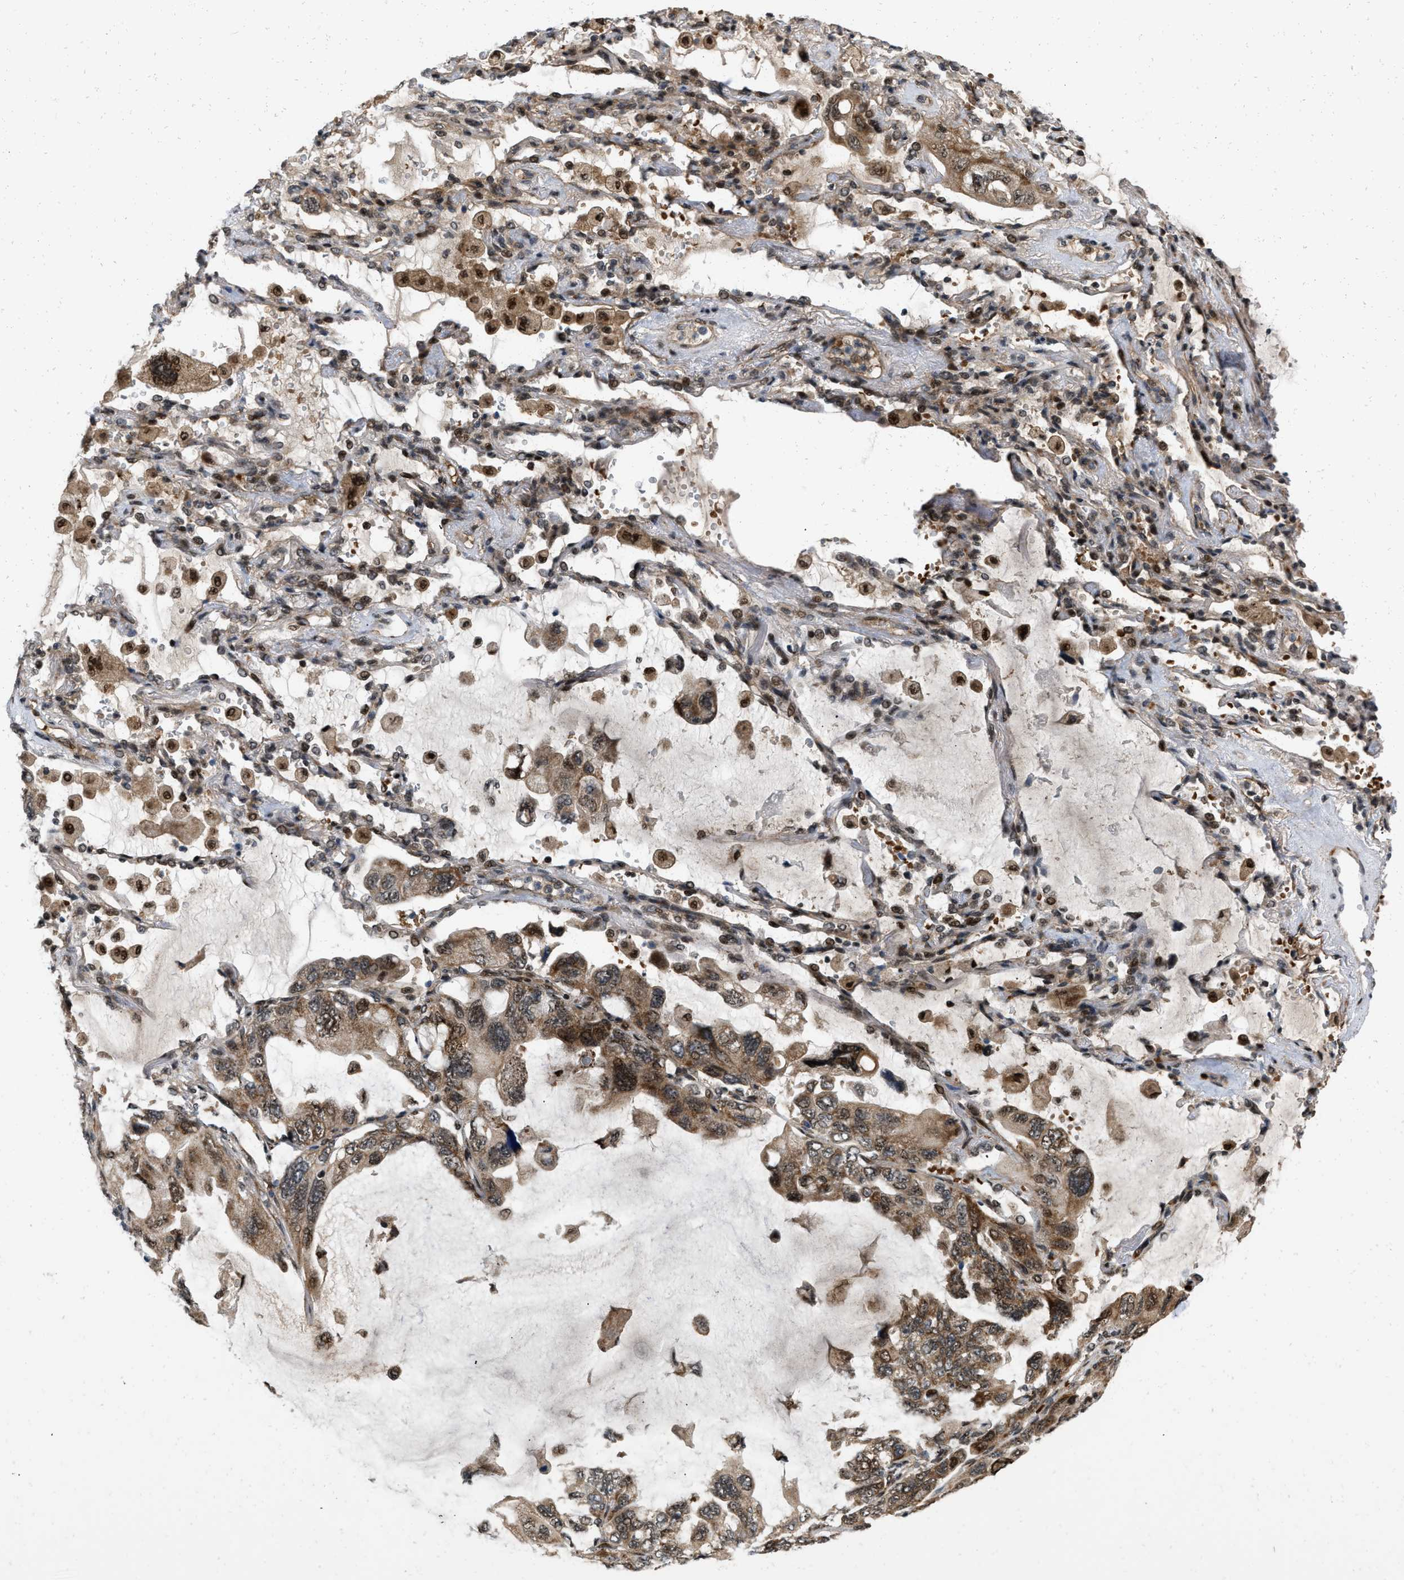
{"staining": {"intensity": "moderate", "quantity": ">75%", "location": "cytoplasmic/membranous,nuclear"}, "tissue": "lung cancer", "cell_type": "Tumor cells", "image_type": "cancer", "snomed": [{"axis": "morphology", "description": "Squamous cell carcinoma, NOS"}, {"axis": "topography", "description": "Lung"}], "caption": "This is a photomicrograph of immunohistochemistry staining of squamous cell carcinoma (lung), which shows moderate expression in the cytoplasmic/membranous and nuclear of tumor cells.", "gene": "ANKRD11", "patient": {"sex": "female", "age": 73}}